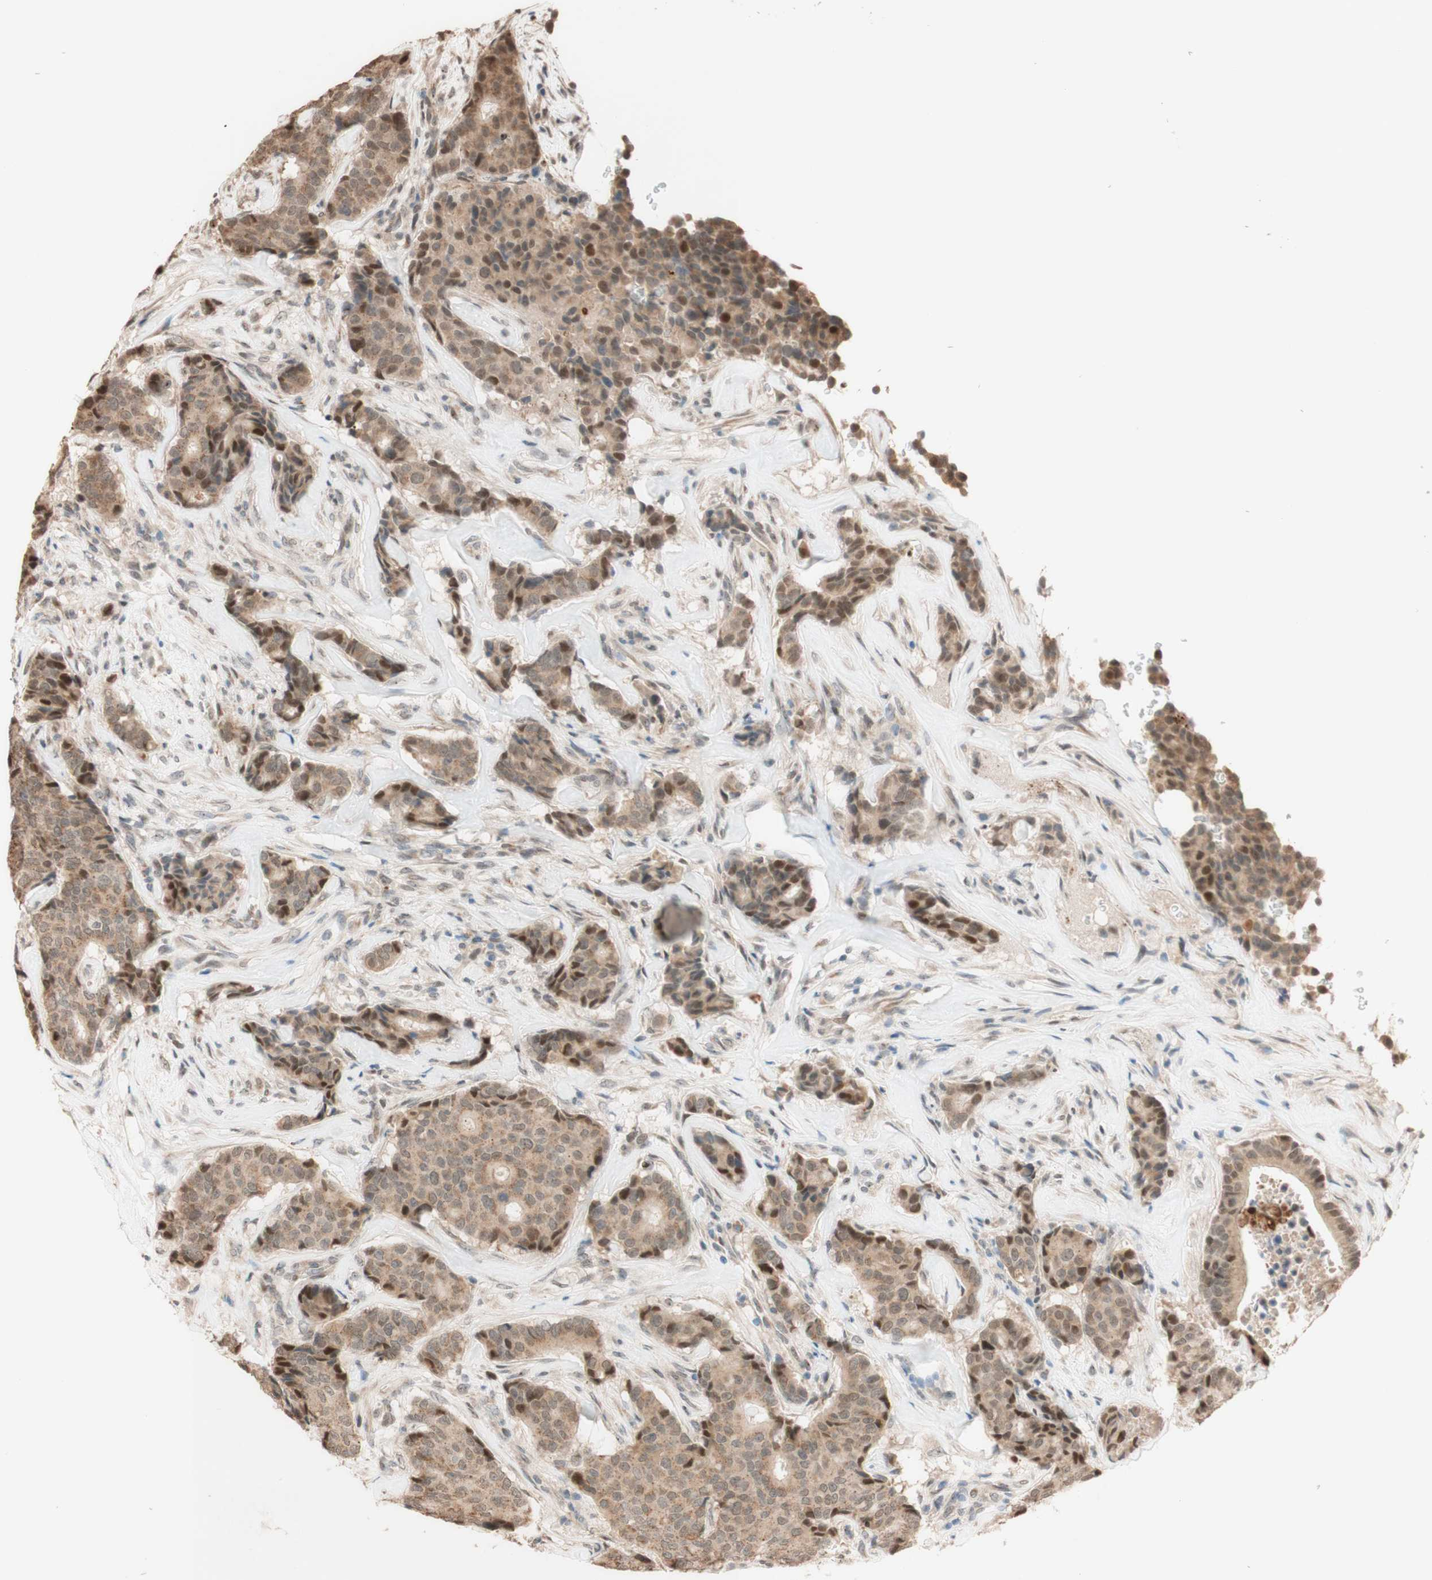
{"staining": {"intensity": "moderate", "quantity": ">75%", "location": "cytoplasmic/membranous,nuclear"}, "tissue": "breast cancer", "cell_type": "Tumor cells", "image_type": "cancer", "snomed": [{"axis": "morphology", "description": "Duct carcinoma"}, {"axis": "topography", "description": "Breast"}], "caption": "Immunohistochemistry (IHC) histopathology image of neoplastic tissue: breast cancer (intraductal carcinoma) stained using immunohistochemistry (IHC) shows medium levels of moderate protein expression localized specifically in the cytoplasmic/membranous and nuclear of tumor cells, appearing as a cytoplasmic/membranous and nuclear brown color.", "gene": "CCNC", "patient": {"sex": "female", "age": 75}}